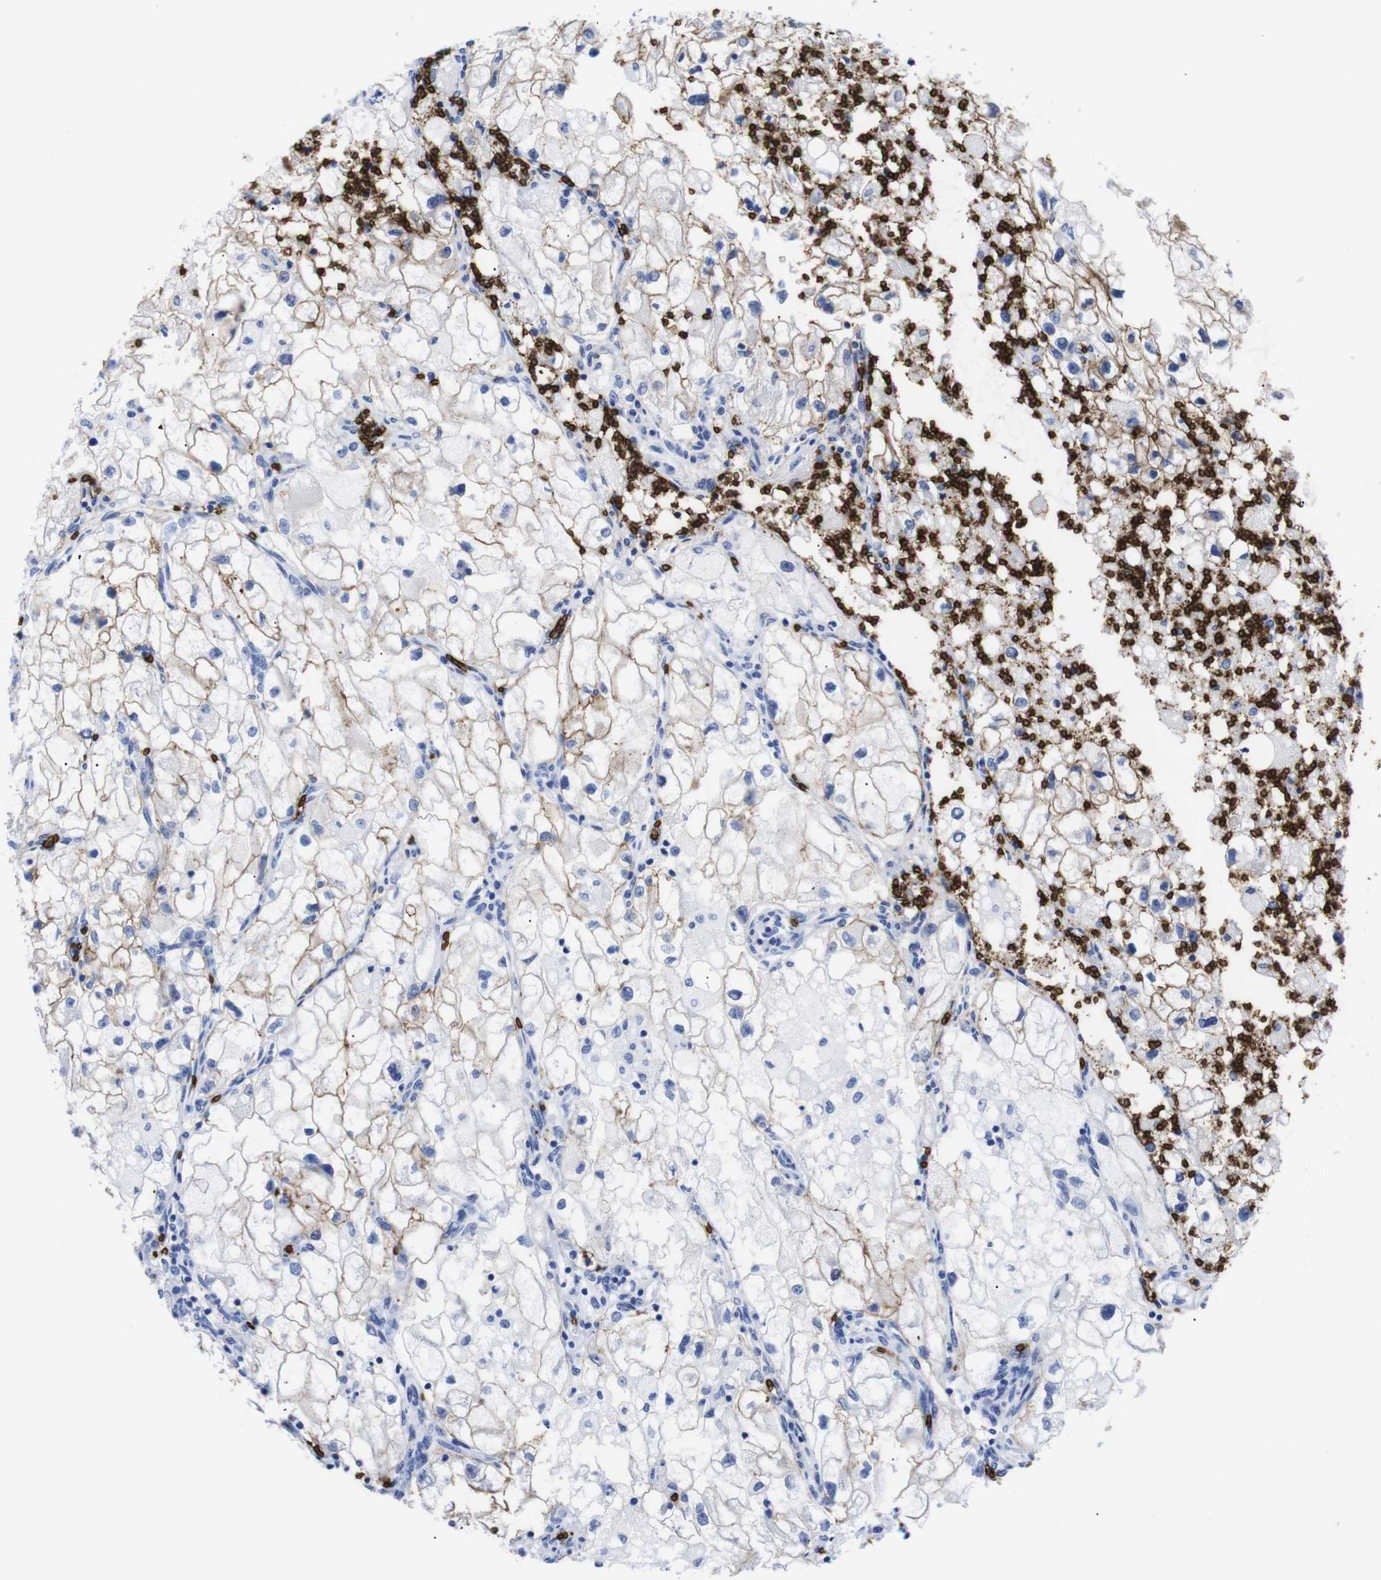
{"staining": {"intensity": "moderate", "quantity": "<25%", "location": "cytoplasmic/membranous"}, "tissue": "renal cancer", "cell_type": "Tumor cells", "image_type": "cancer", "snomed": [{"axis": "morphology", "description": "Adenocarcinoma, NOS"}, {"axis": "topography", "description": "Kidney"}], "caption": "This is a micrograph of IHC staining of adenocarcinoma (renal), which shows moderate positivity in the cytoplasmic/membranous of tumor cells.", "gene": "S1PR2", "patient": {"sex": "female", "age": 70}}